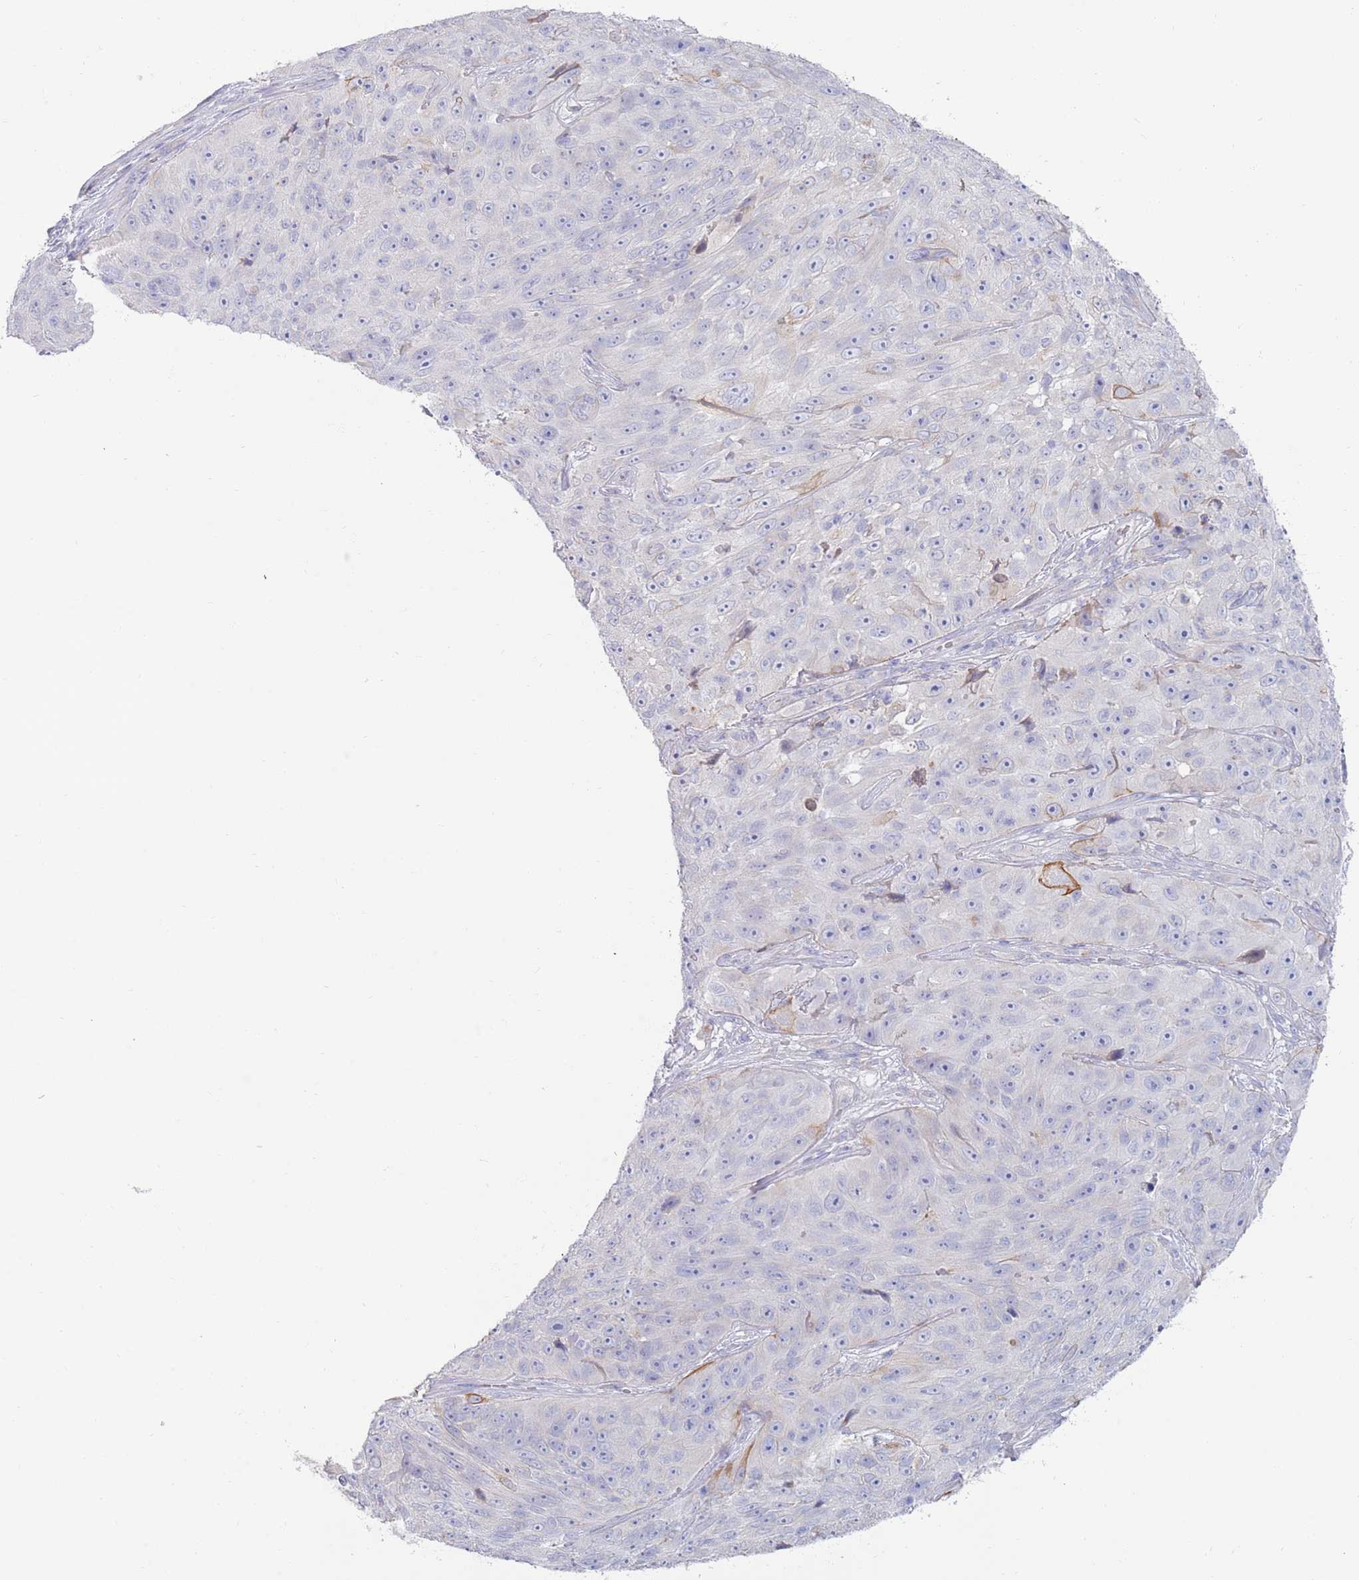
{"staining": {"intensity": "moderate", "quantity": "<25%", "location": "cytoplasmic/membranous"}, "tissue": "skin cancer", "cell_type": "Tumor cells", "image_type": "cancer", "snomed": [{"axis": "morphology", "description": "Squamous cell carcinoma, NOS"}, {"axis": "topography", "description": "Skin"}], "caption": "This image reveals IHC staining of human skin cancer (squamous cell carcinoma), with low moderate cytoplasmic/membranous expression in about <25% of tumor cells.", "gene": "CCDC149", "patient": {"sex": "female", "age": 87}}